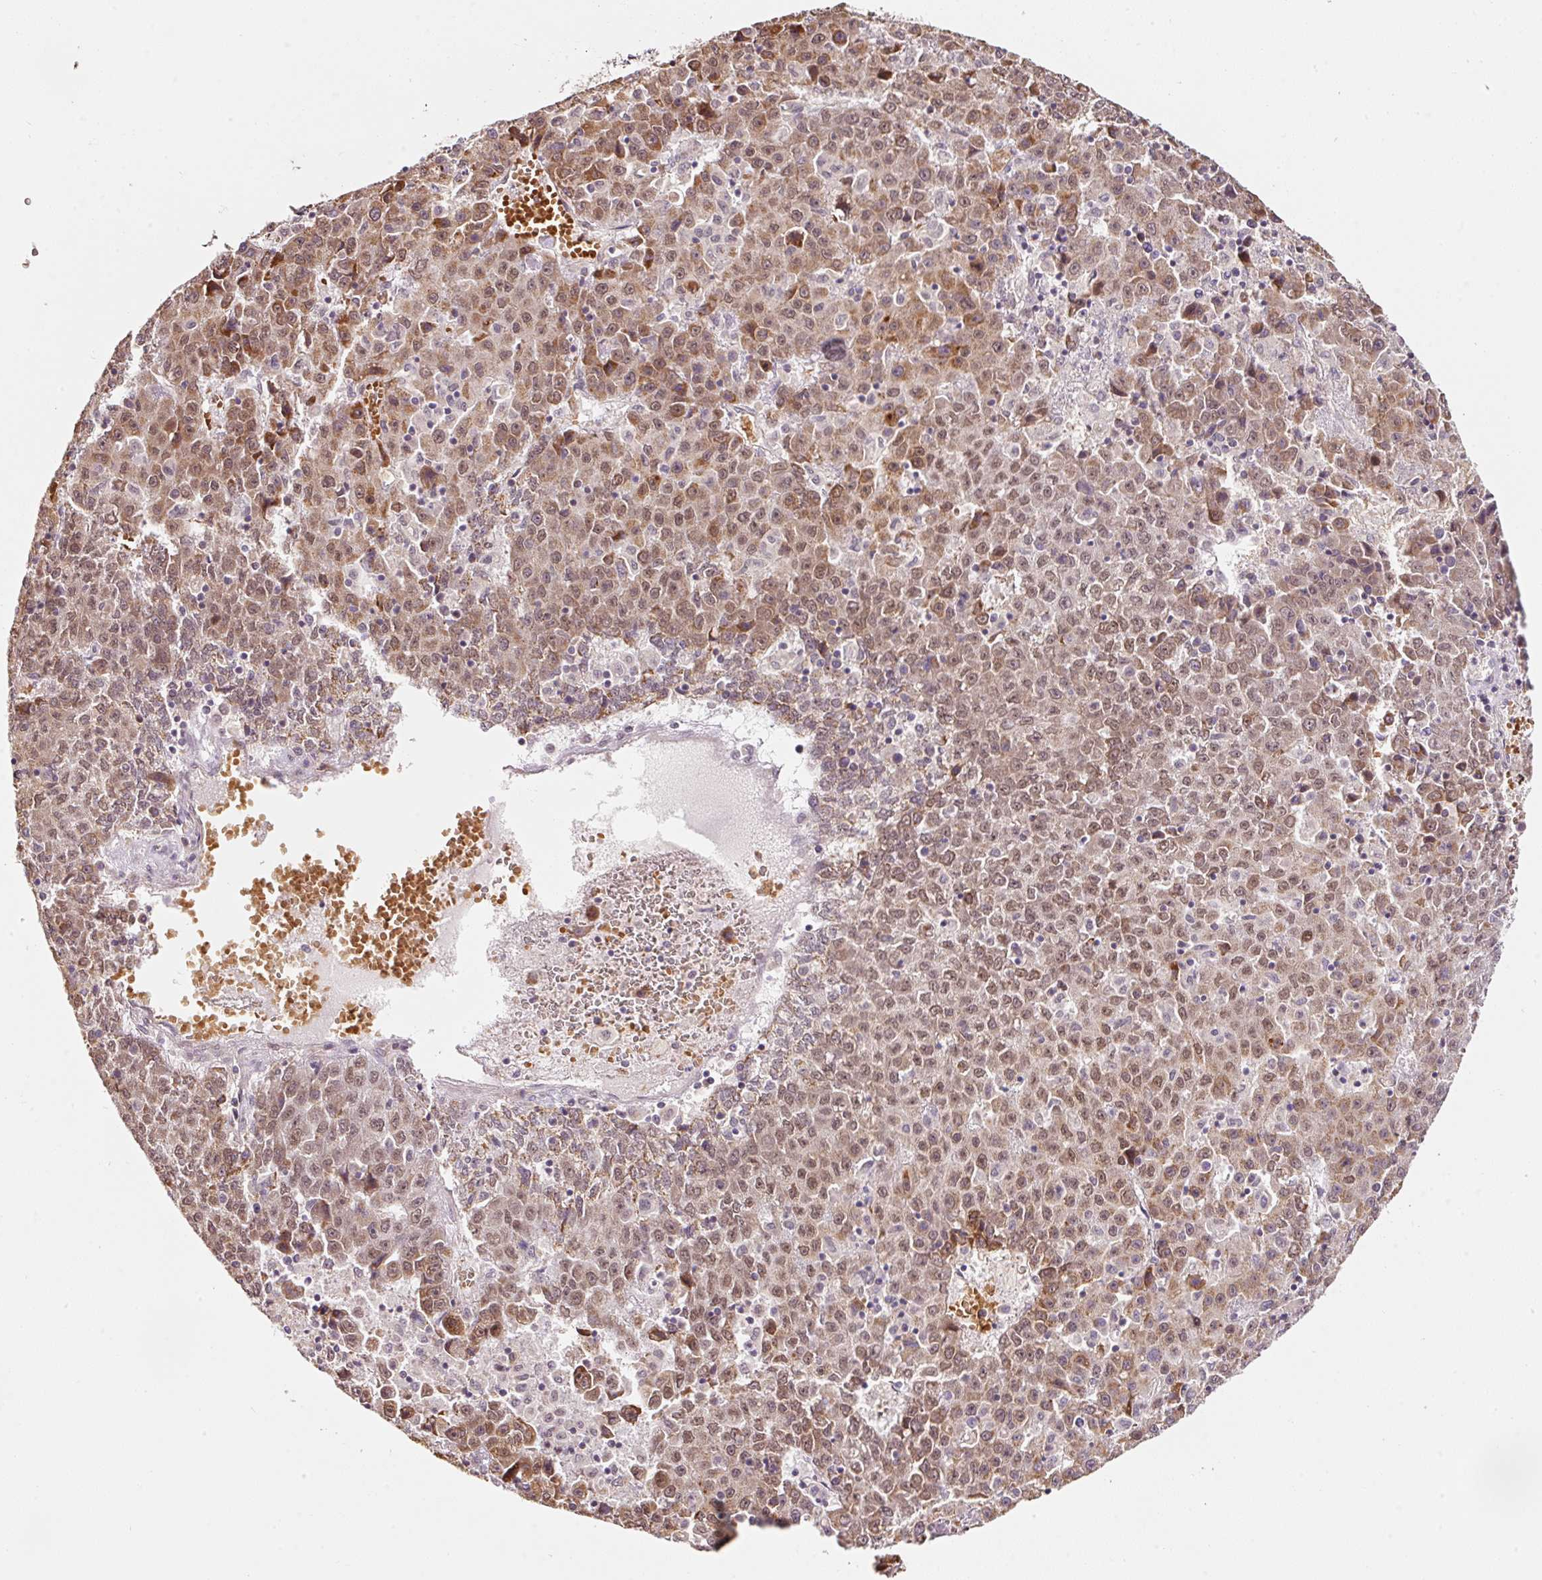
{"staining": {"intensity": "strong", "quantity": ">75%", "location": "cytoplasmic/membranous,nuclear"}, "tissue": "liver cancer", "cell_type": "Tumor cells", "image_type": "cancer", "snomed": [{"axis": "morphology", "description": "Carcinoma, Hepatocellular, NOS"}, {"axis": "topography", "description": "Liver"}], "caption": "Protein expression analysis of liver cancer exhibits strong cytoplasmic/membranous and nuclear staining in approximately >75% of tumor cells. (Brightfield microscopy of DAB IHC at high magnification).", "gene": "ZNF460", "patient": {"sex": "female", "age": 53}}